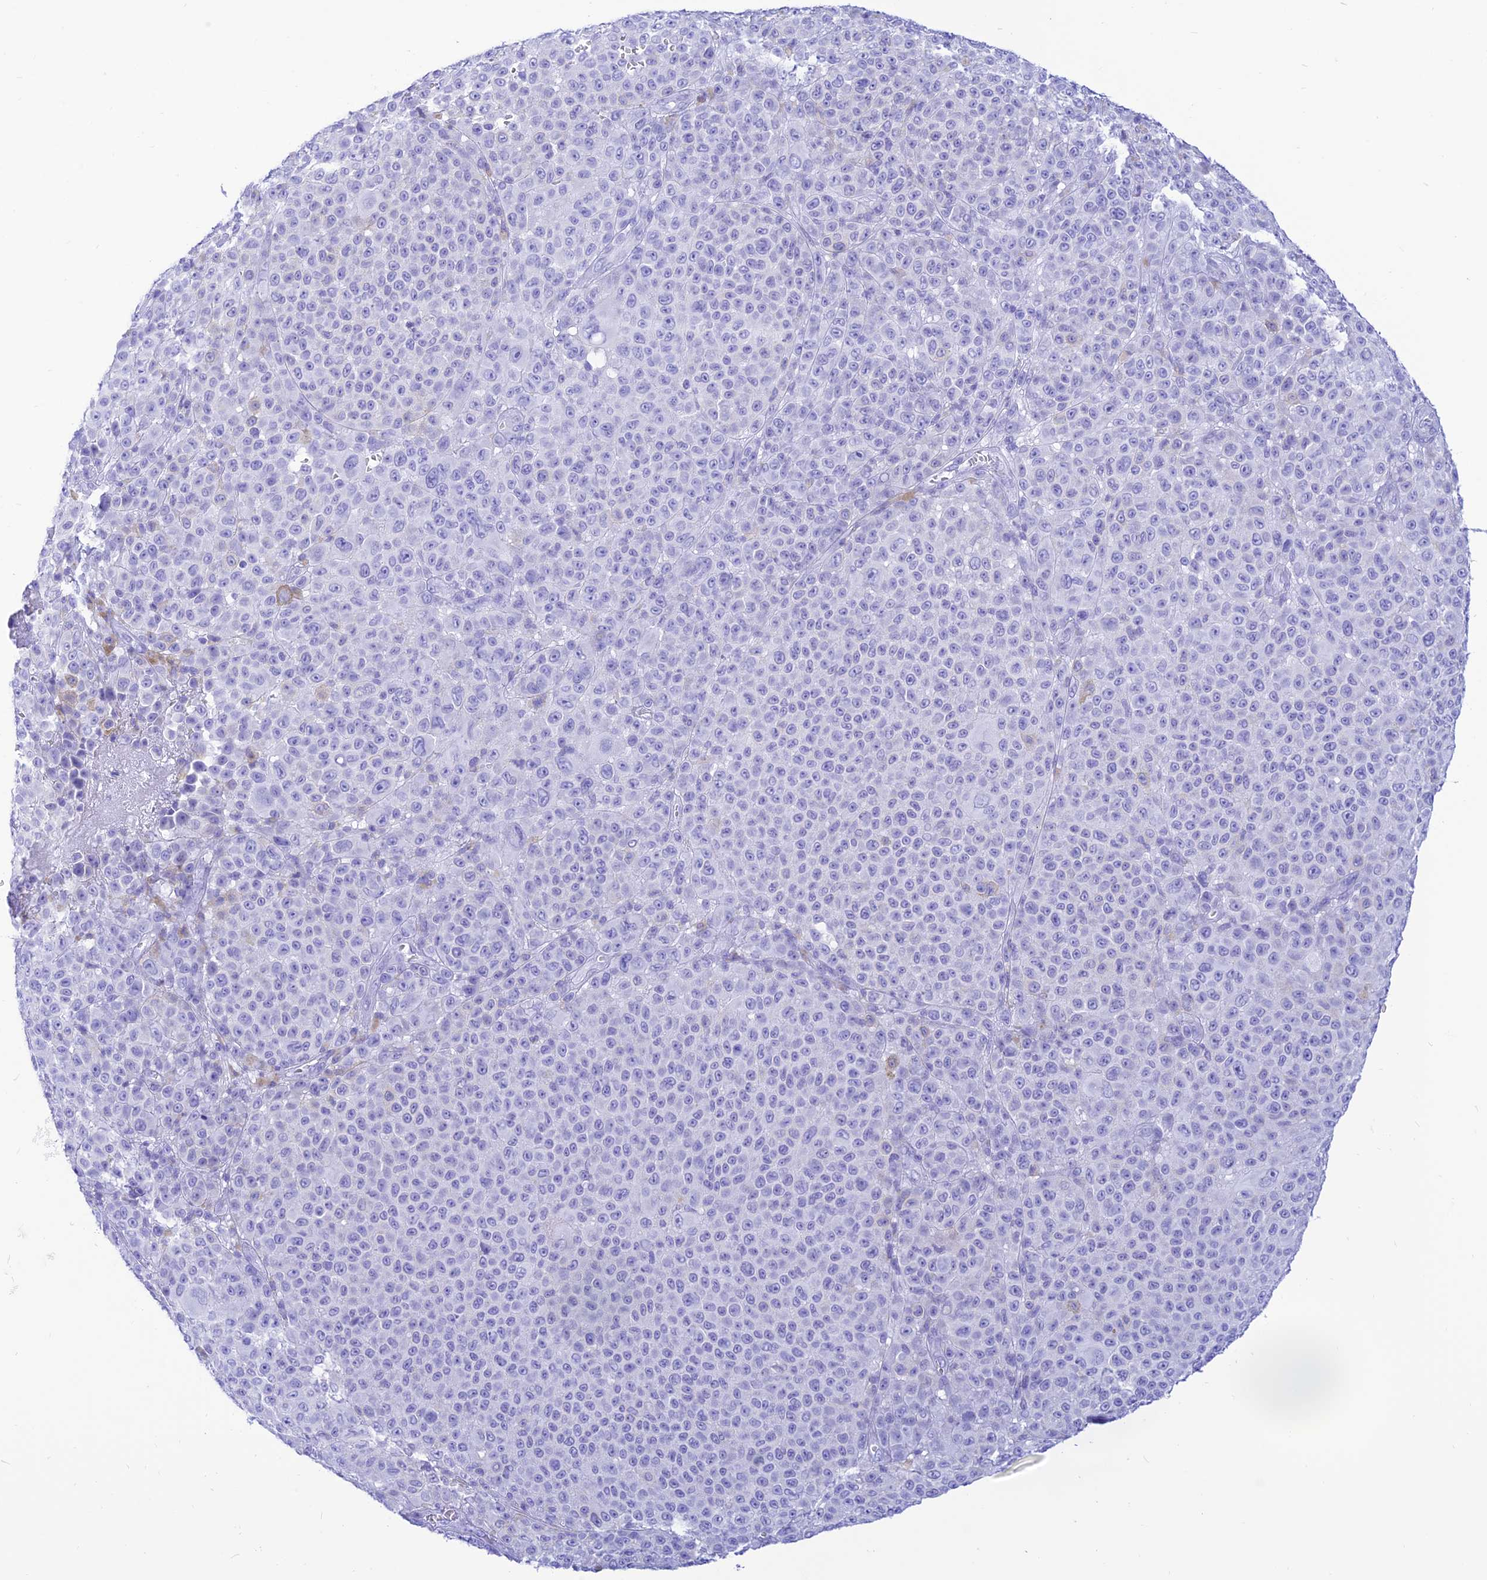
{"staining": {"intensity": "negative", "quantity": "none", "location": "none"}, "tissue": "melanoma", "cell_type": "Tumor cells", "image_type": "cancer", "snomed": [{"axis": "morphology", "description": "Malignant melanoma, NOS"}, {"axis": "topography", "description": "Skin"}], "caption": "The micrograph demonstrates no staining of tumor cells in melanoma.", "gene": "PRNP", "patient": {"sex": "female", "age": 94}}